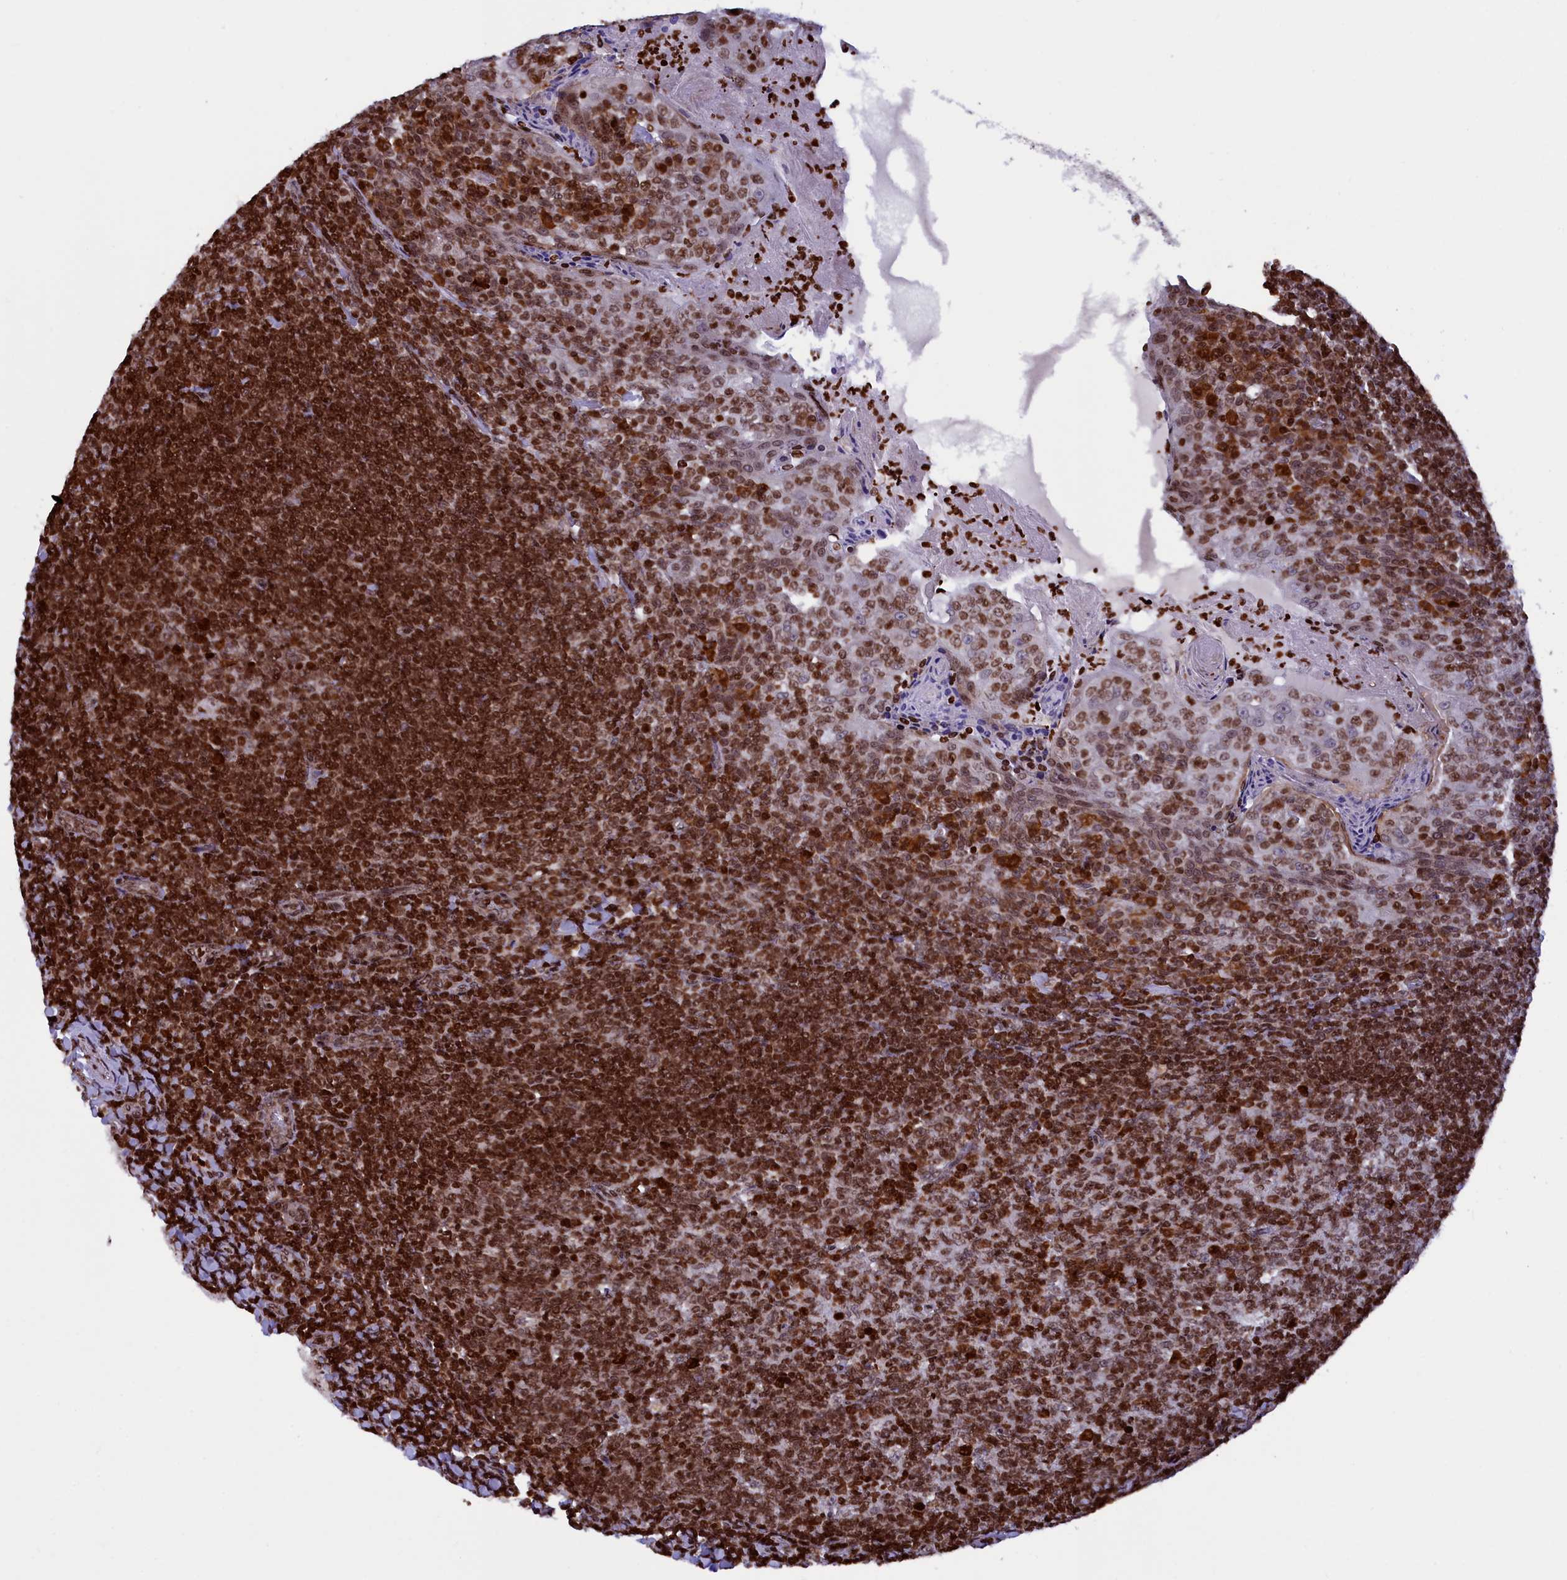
{"staining": {"intensity": "strong", "quantity": ">75%", "location": "nuclear"}, "tissue": "tonsil", "cell_type": "Germinal center cells", "image_type": "normal", "snomed": [{"axis": "morphology", "description": "Normal tissue, NOS"}, {"axis": "topography", "description": "Tonsil"}], "caption": "A brown stain shows strong nuclear staining of a protein in germinal center cells of unremarkable human tonsil. (DAB (3,3'-diaminobenzidine) = brown stain, brightfield microscopy at high magnification).", "gene": "TIMM29", "patient": {"sex": "female", "age": 10}}